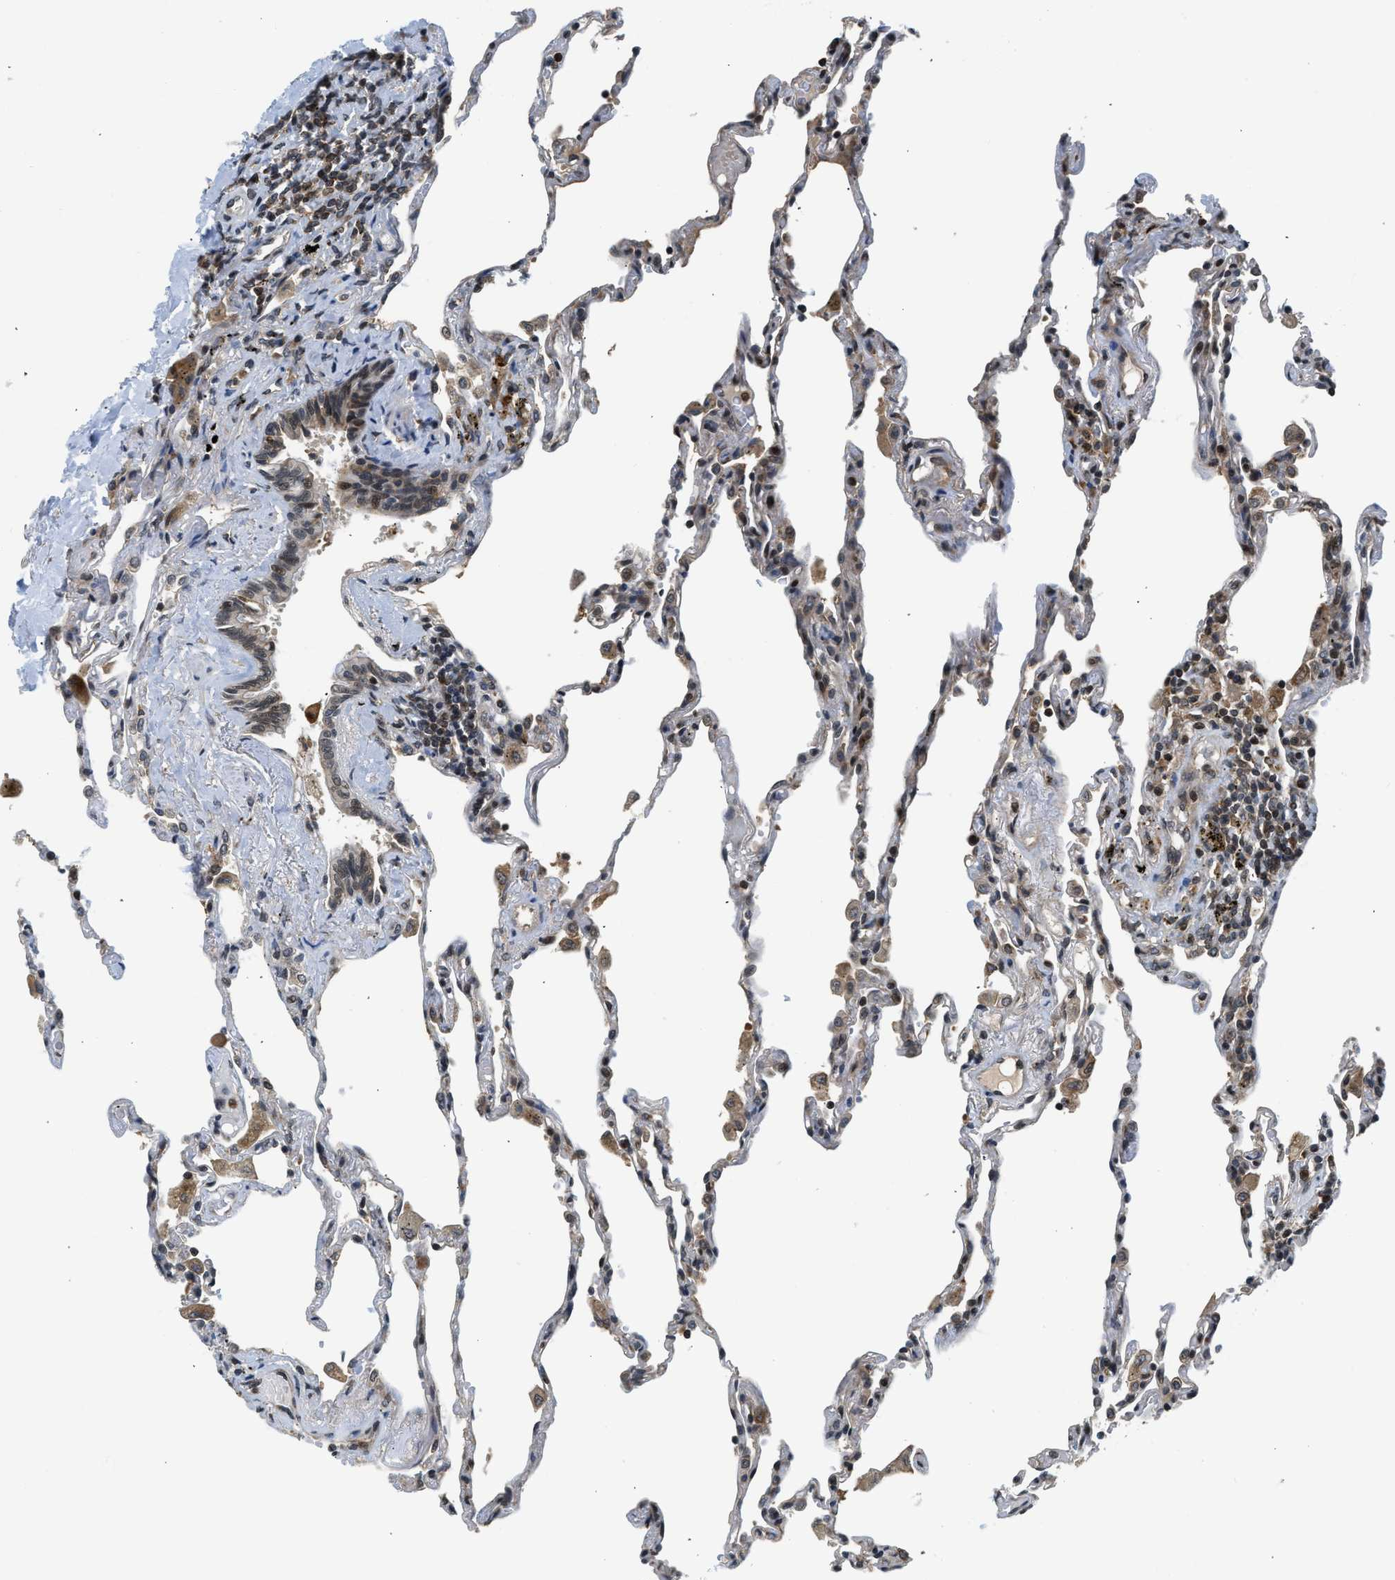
{"staining": {"intensity": "weak", "quantity": "25%-75%", "location": "nuclear"}, "tissue": "lung", "cell_type": "Alveolar cells", "image_type": "normal", "snomed": [{"axis": "morphology", "description": "Normal tissue, NOS"}, {"axis": "topography", "description": "Lung"}], "caption": "Lung stained for a protein reveals weak nuclear positivity in alveolar cells.", "gene": "RETREG3", "patient": {"sex": "male", "age": 59}}